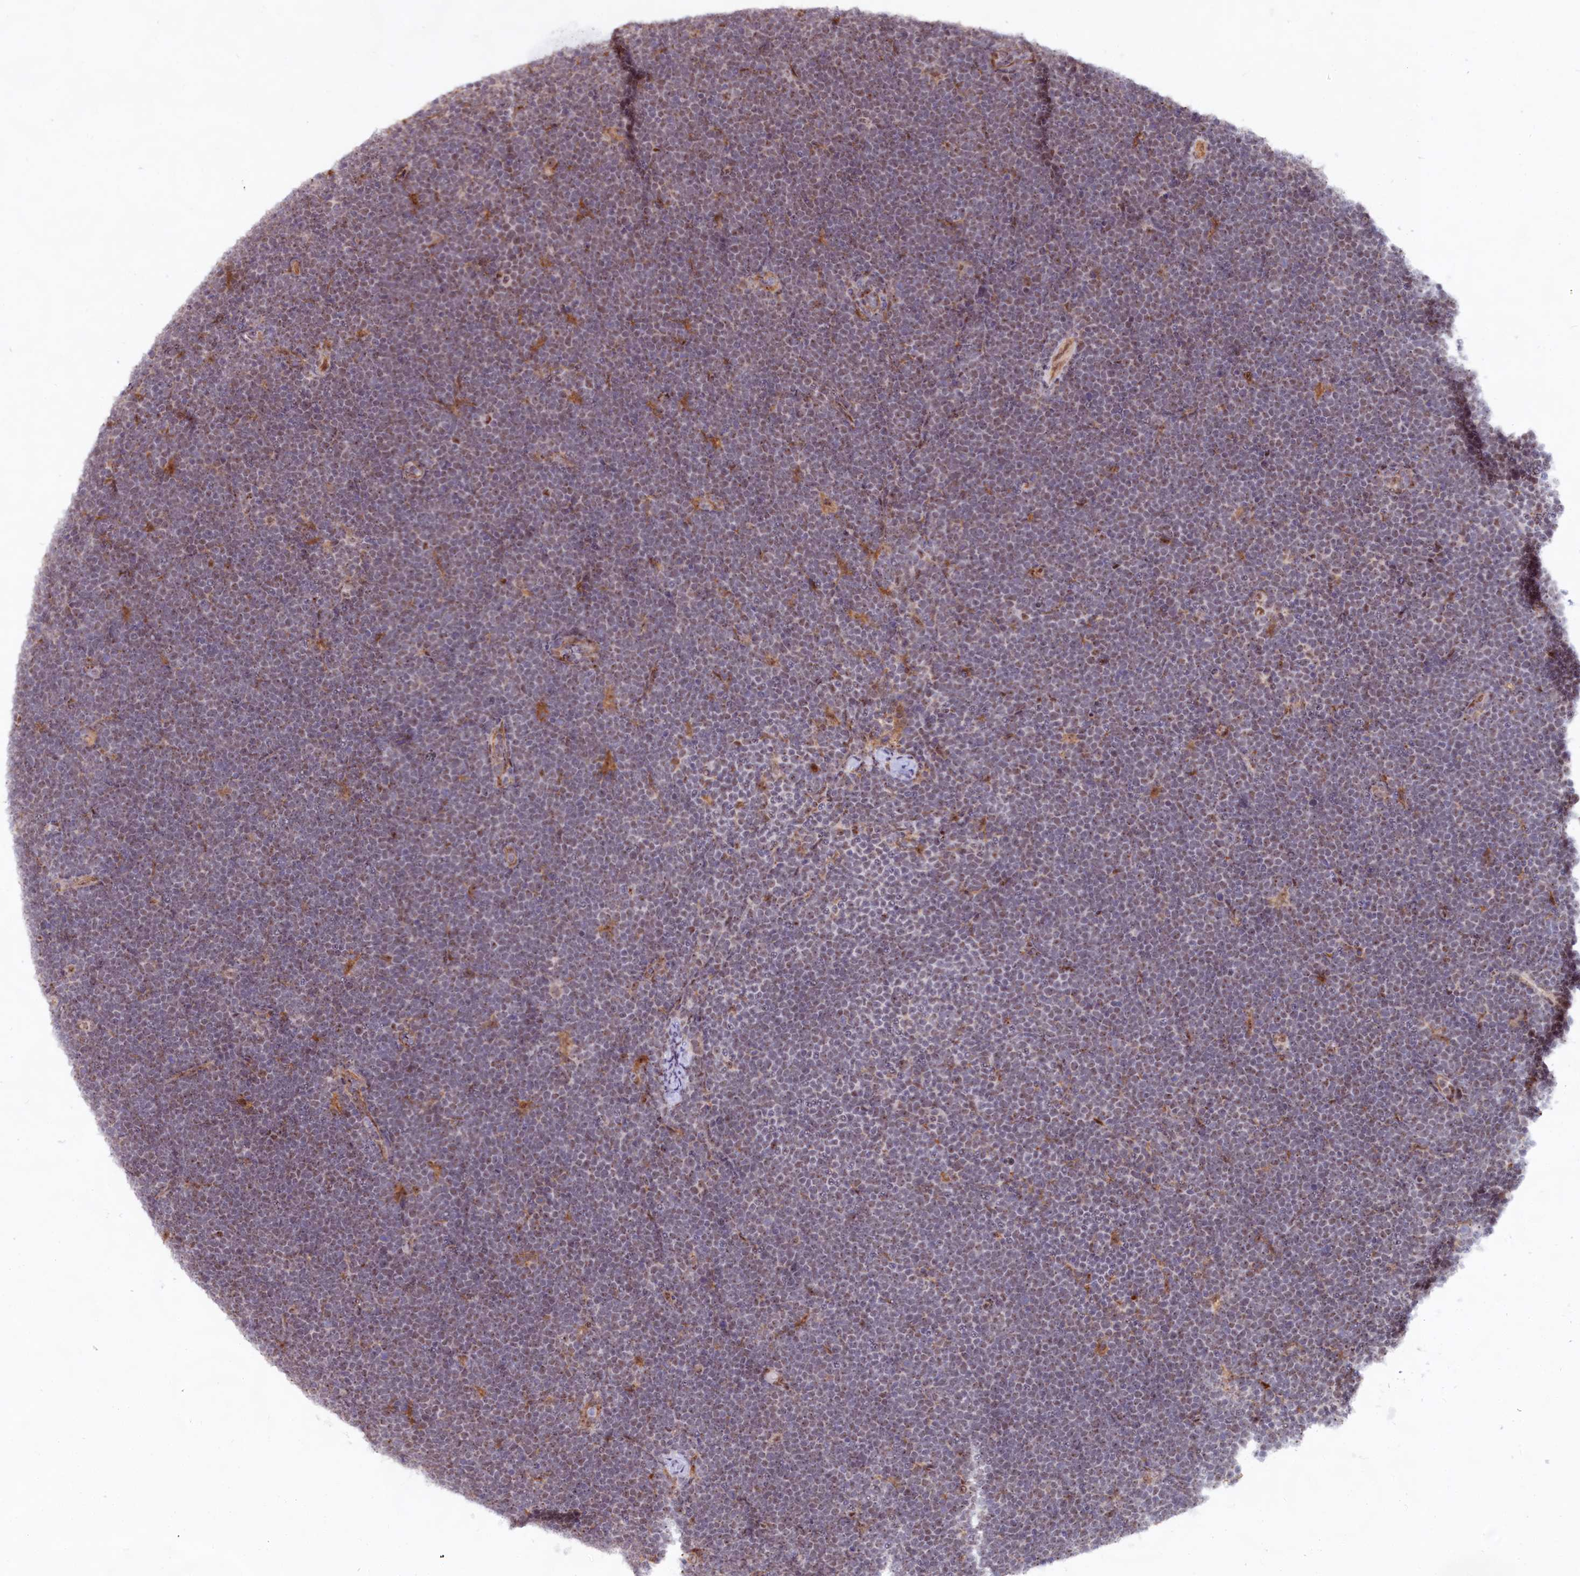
{"staining": {"intensity": "weak", "quantity": "<25%", "location": "nuclear"}, "tissue": "lymphoma", "cell_type": "Tumor cells", "image_type": "cancer", "snomed": [{"axis": "morphology", "description": "Malignant lymphoma, non-Hodgkin's type, High grade"}, {"axis": "topography", "description": "Lymph node"}], "caption": "High power microscopy histopathology image of an immunohistochemistry histopathology image of lymphoma, revealing no significant staining in tumor cells.", "gene": "C1D", "patient": {"sex": "male", "age": 13}}